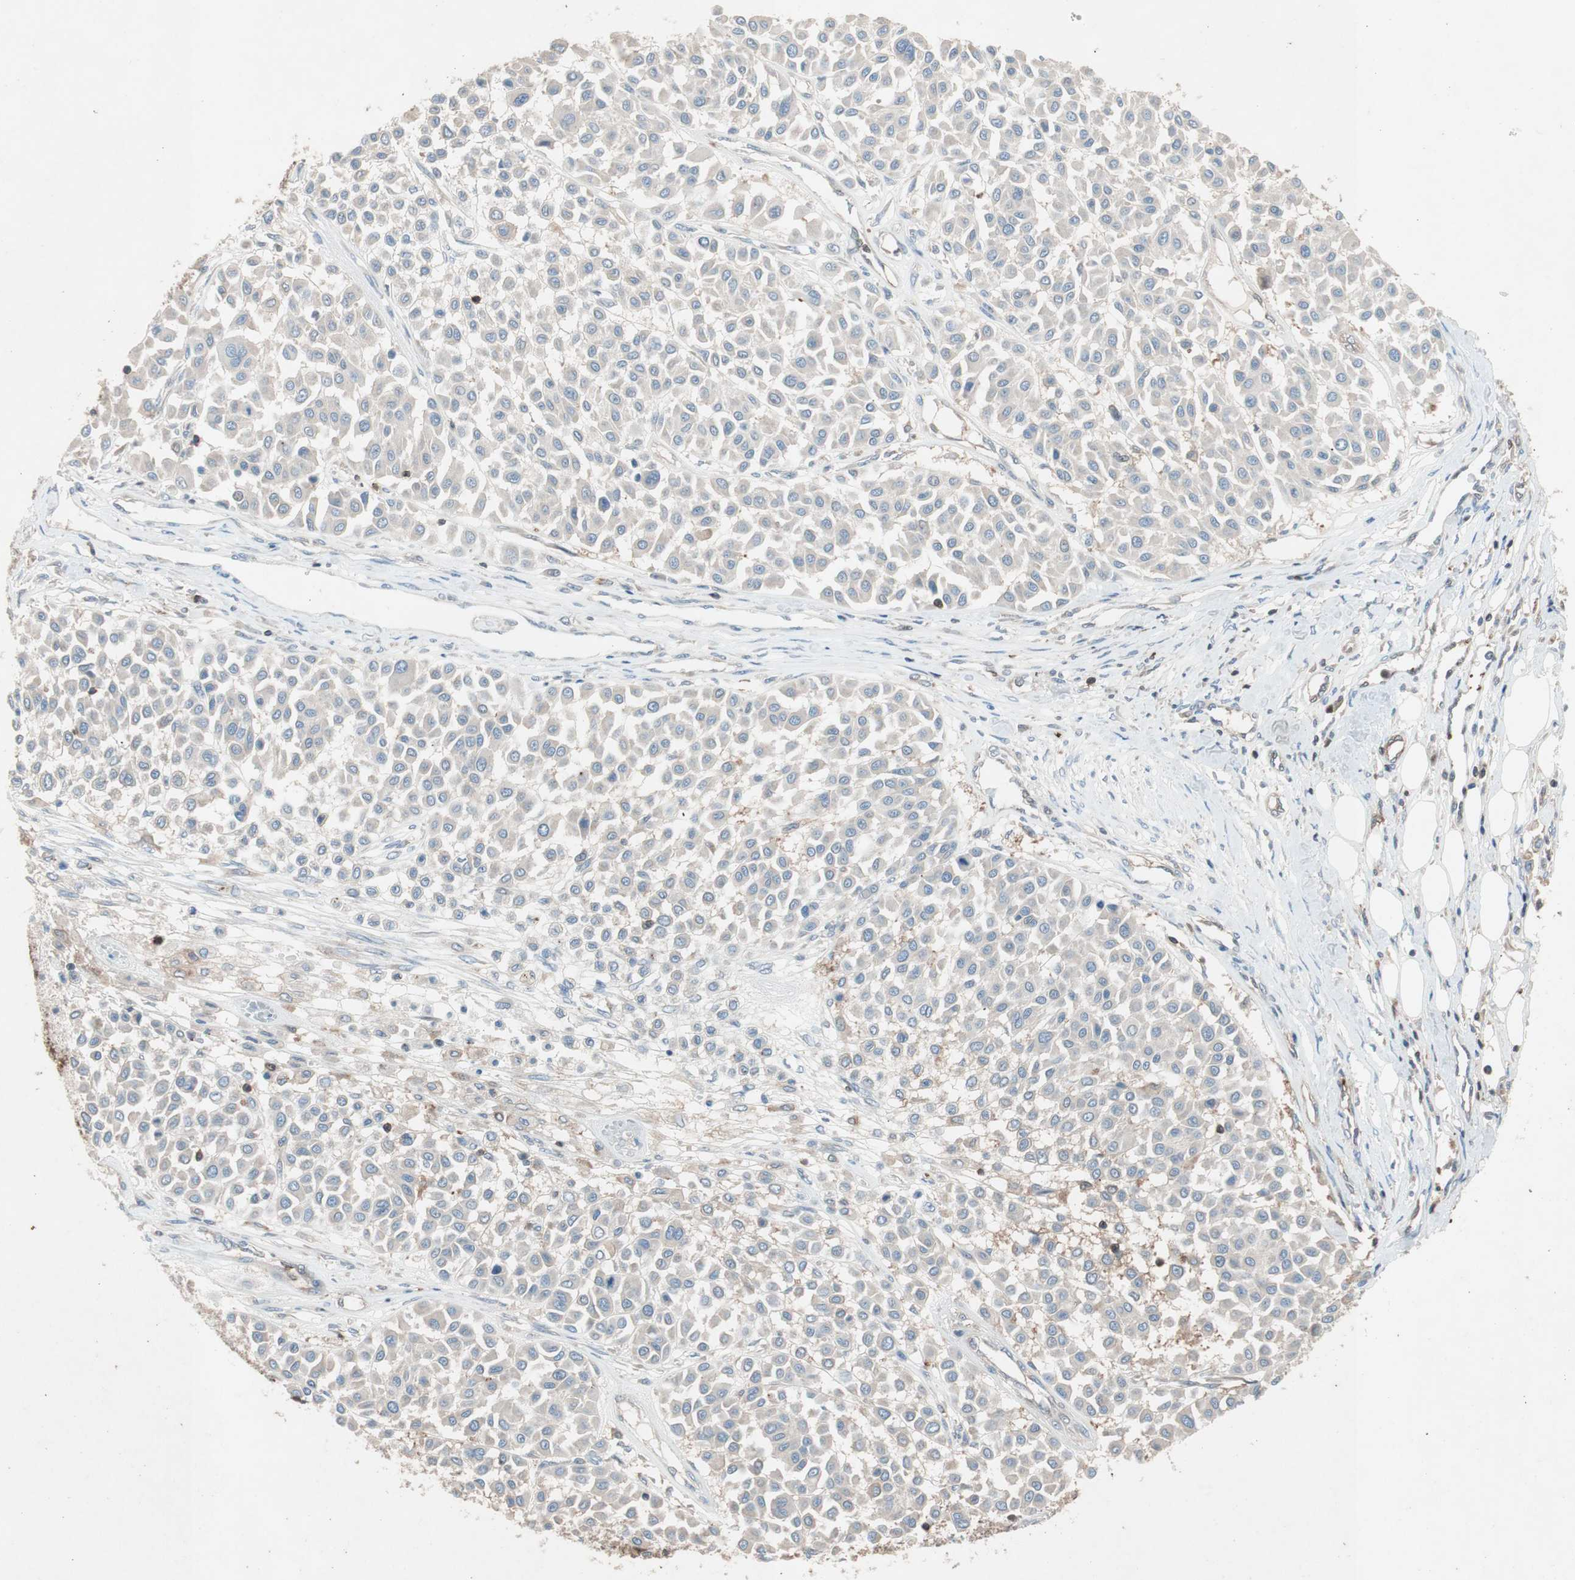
{"staining": {"intensity": "negative", "quantity": "none", "location": "none"}, "tissue": "melanoma", "cell_type": "Tumor cells", "image_type": "cancer", "snomed": [{"axis": "morphology", "description": "Malignant melanoma, Metastatic site"}, {"axis": "topography", "description": "Soft tissue"}], "caption": "This is an IHC photomicrograph of human malignant melanoma (metastatic site). There is no expression in tumor cells.", "gene": "GALT", "patient": {"sex": "male", "age": 41}}